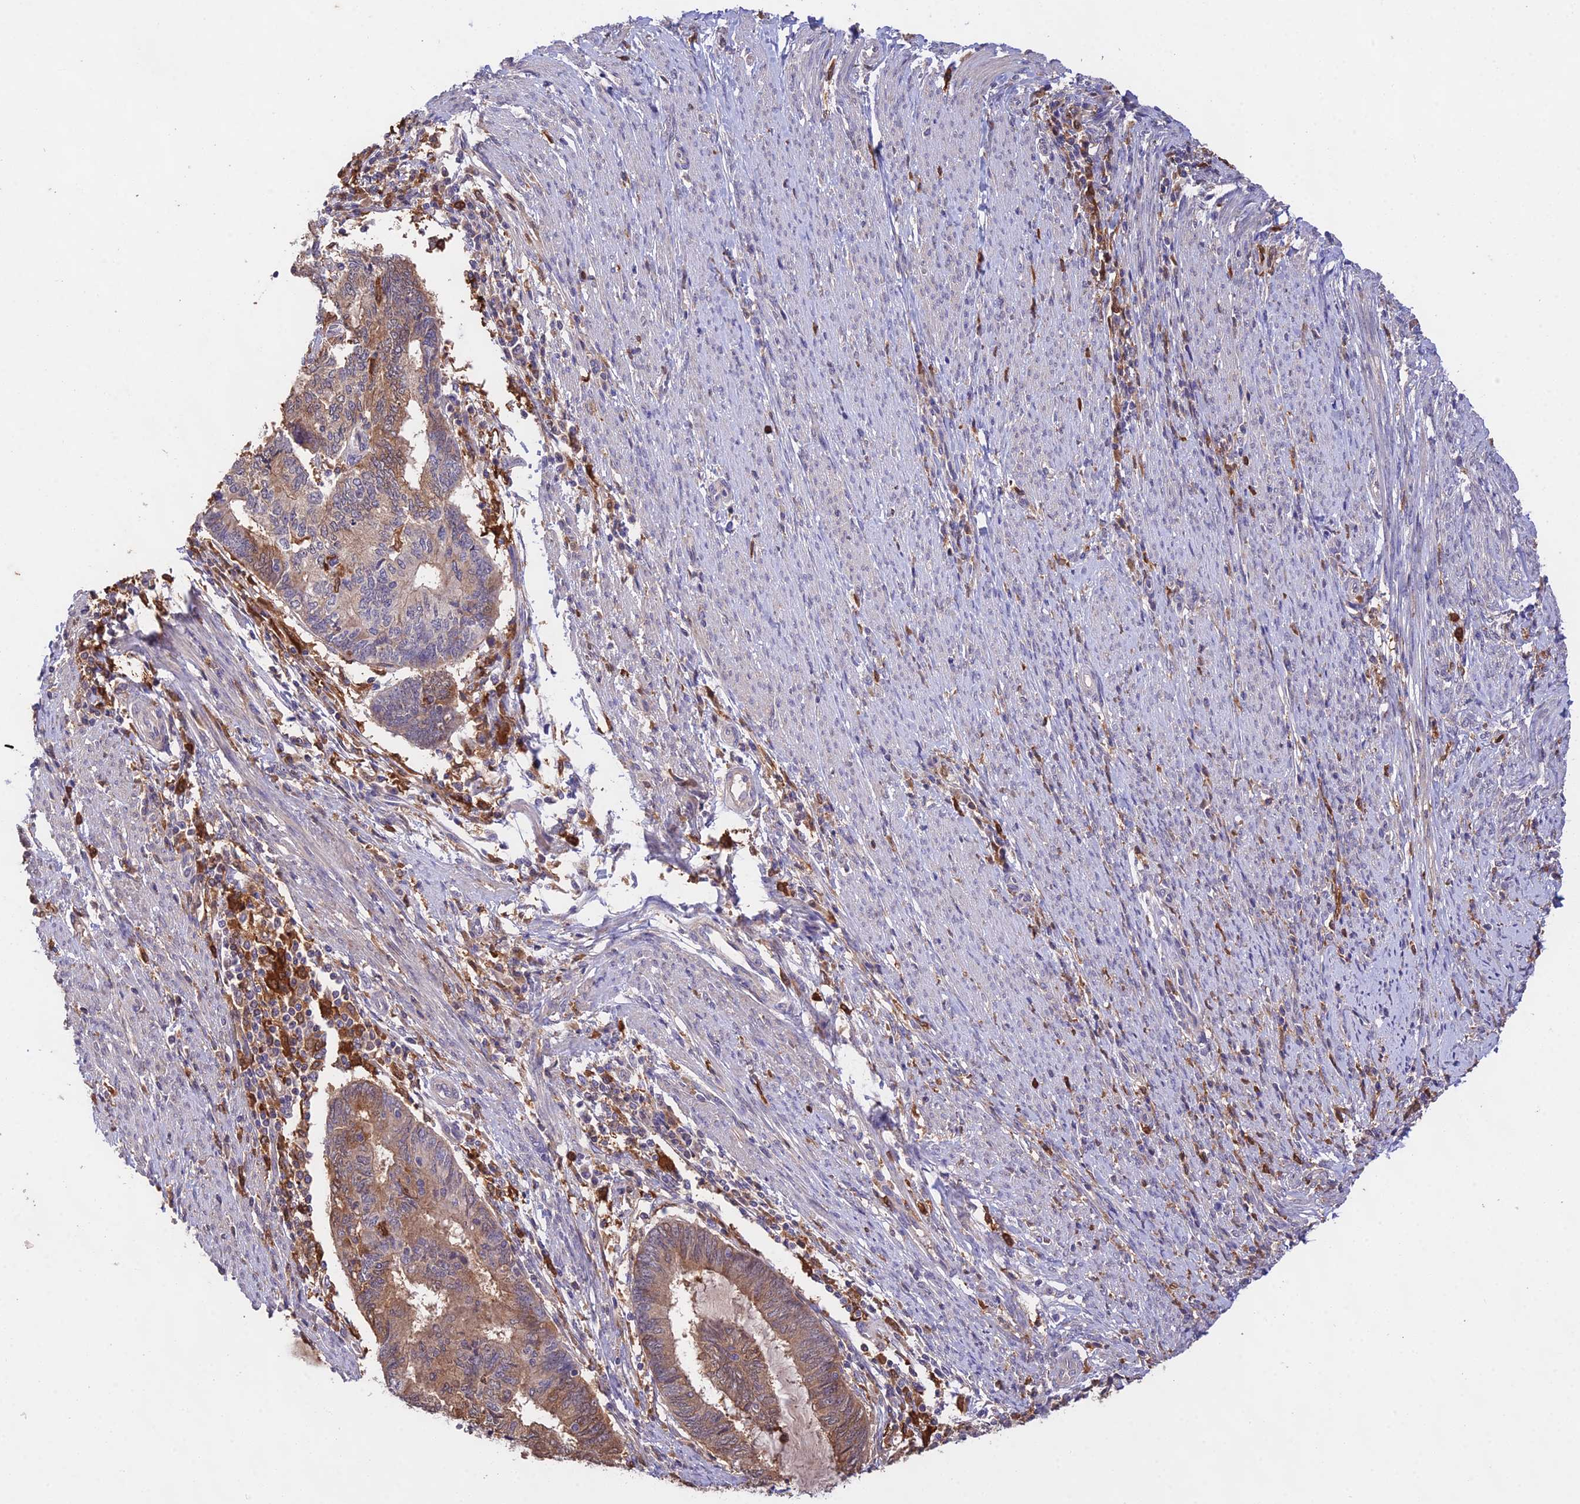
{"staining": {"intensity": "moderate", "quantity": ">75%", "location": "cytoplasmic/membranous"}, "tissue": "endometrial cancer", "cell_type": "Tumor cells", "image_type": "cancer", "snomed": [{"axis": "morphology", "description": "Adenocarcinoma, NOS"}, {"axis": "topography", "description": "Uterus"}, {"axis": "topography", "description": "Endometrium"}], "caption": "Endometrial cancer tissue reveals moderate cytoplasmic/membranous positivity in approximately >75% of tumor cells (DAB IHC, brown staining for protein, blue staining for nuclei).", "gene": "FBP1", "patient": {"sex": "female", "age": 70}}